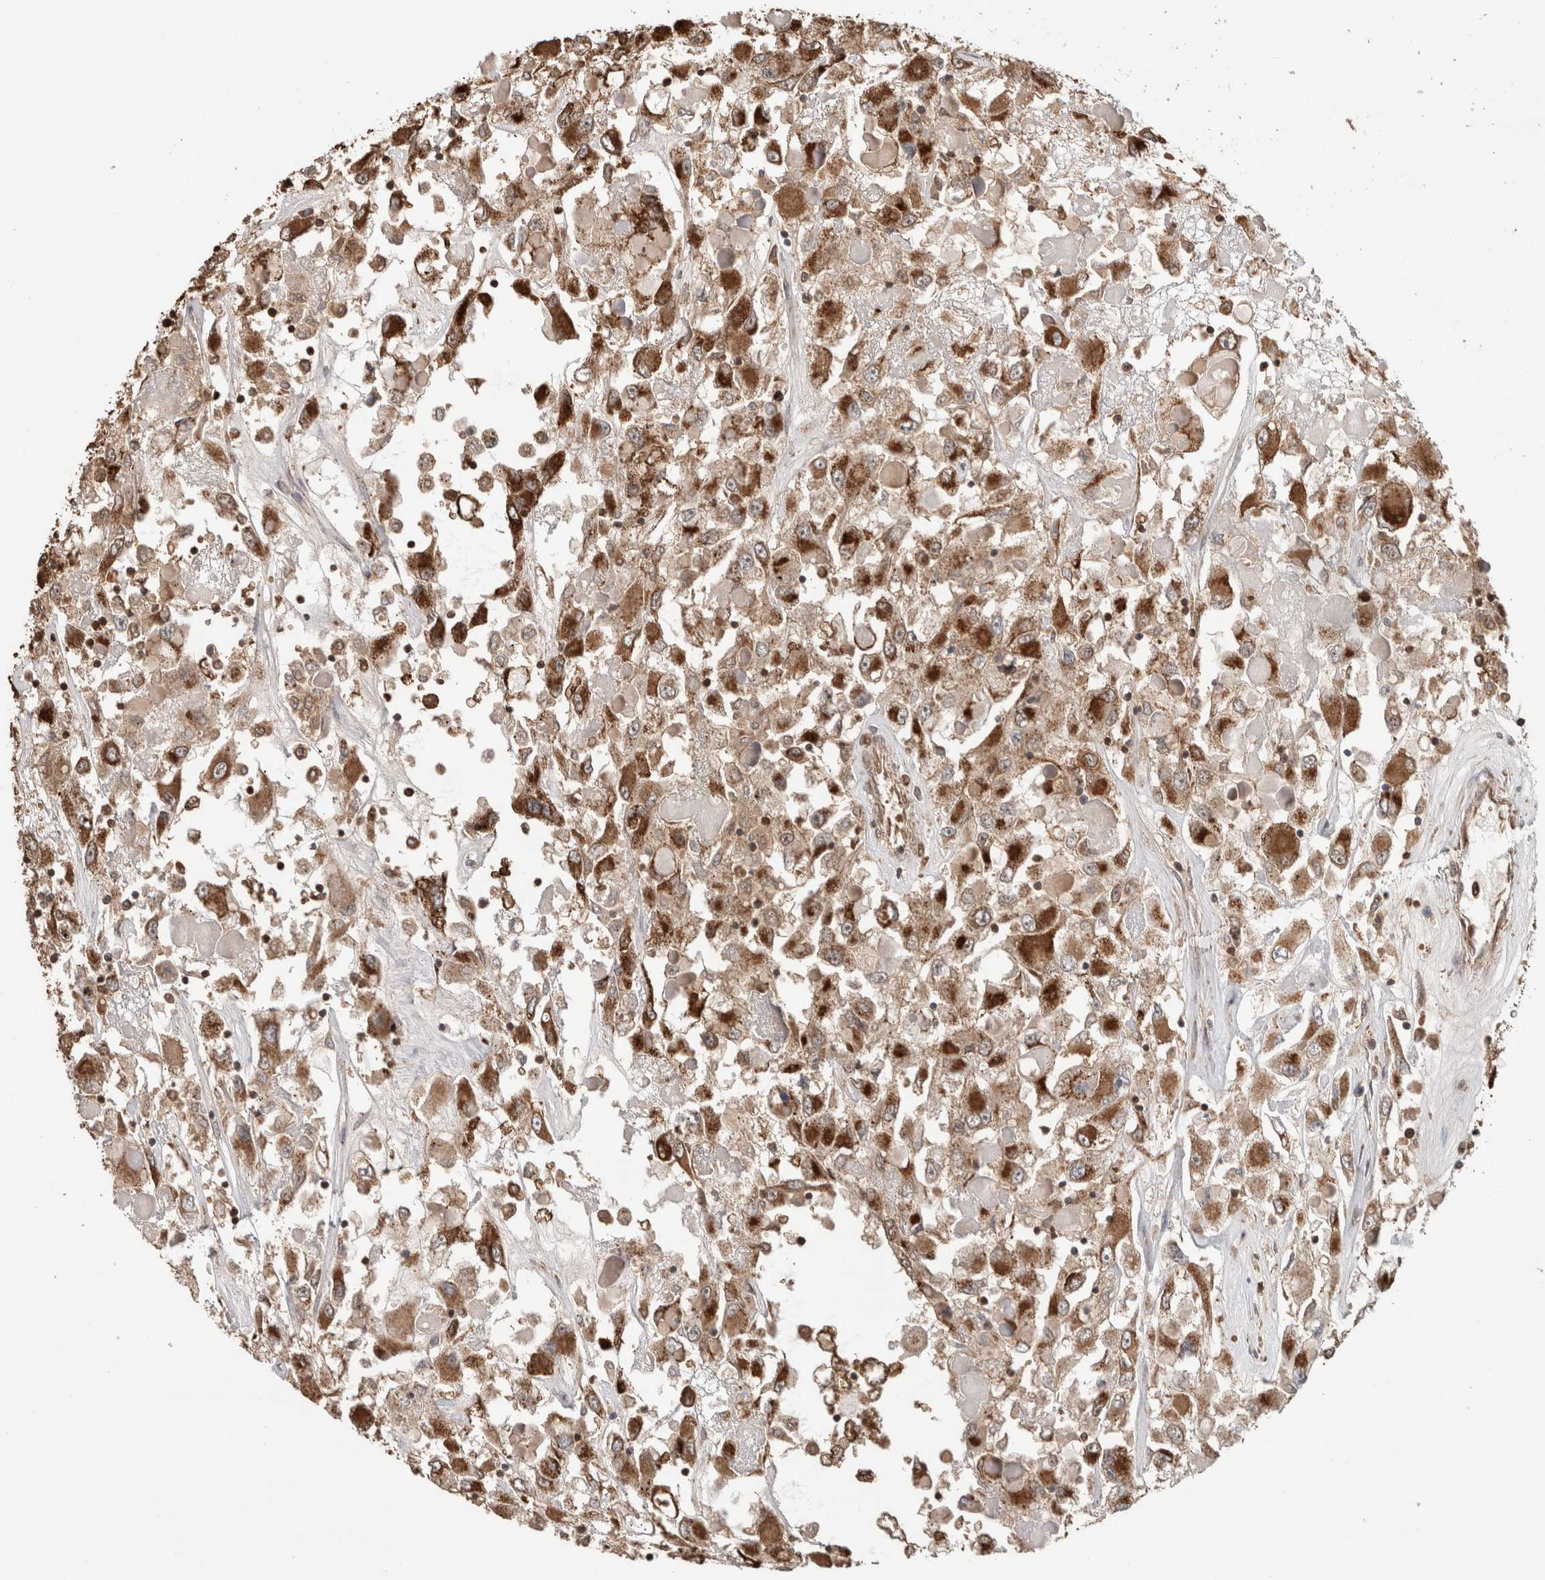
{"staining": {"intensity": "strong", "quantity": ">75%", "location": "cytoplasmic/membranous"}, "tissue": "renal cancer", "cell_type": "Tumor cells", "image_type": "cancer", "snomed": [{"axis": "morphology", "description": "Adenocarcinoma, NOS"}, {"axis": "topography", "description": "Kidney"}], "caption": "Strong cytoplasmic/membranous positivity for a protein is identified in approximately >75% of tumor cells of renal cancer using immunohistochemistry (IHC).", "gene": "TRIM5", "patient": {"sex": "female", "age": 52}}